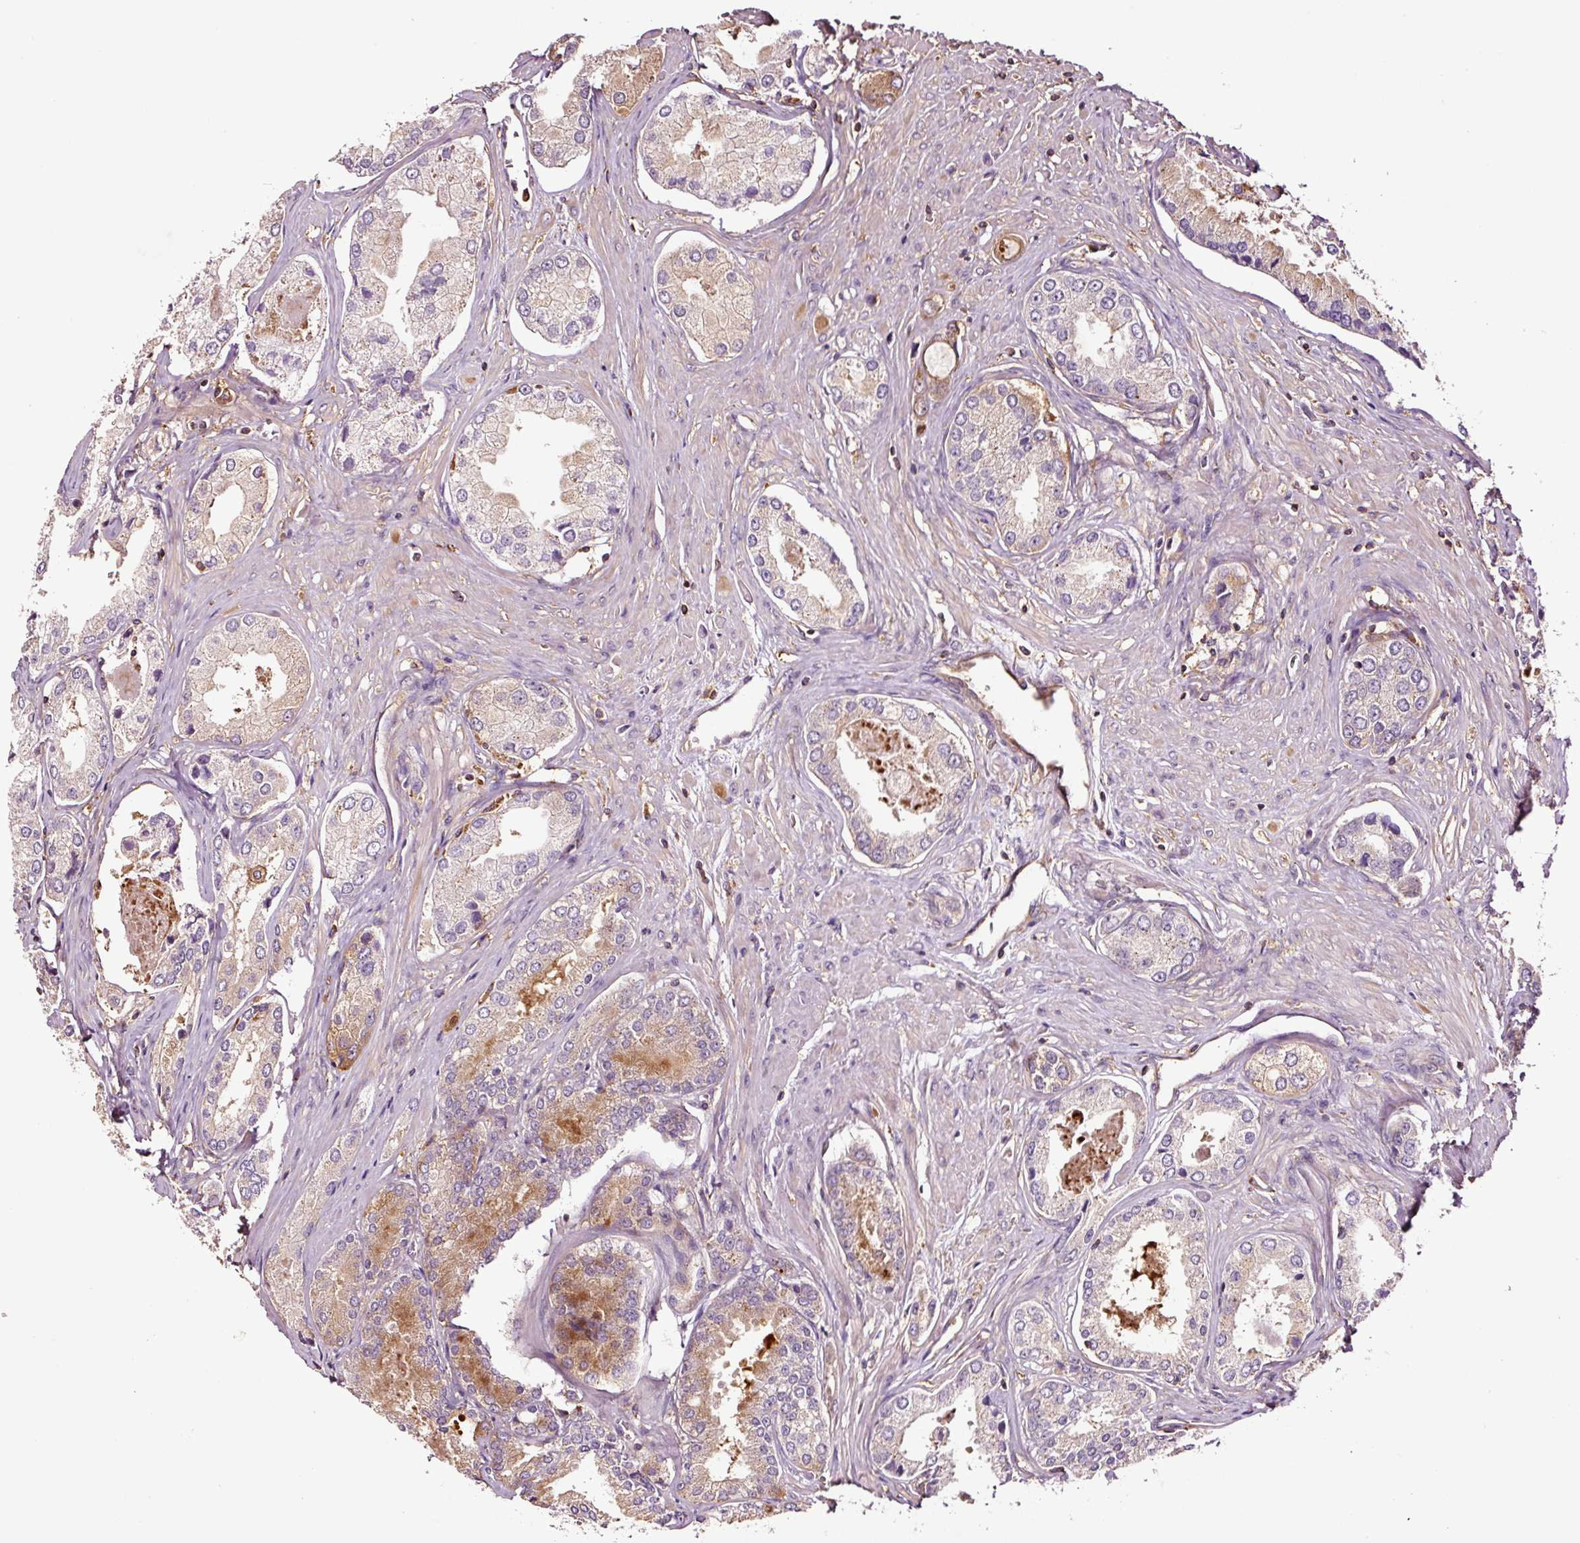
{"staining": {"intensity": "weak", "quantity": "<25%", "location": "cytoplasmic/membranous"}, "tissue": "prostate cancer", "cell_type": "Tumor cells", "image_type": "cancer", "snomed": [{"axis": "morphology", "description": "Adenocarcinoma, Low grade"}, {"axis": "topography", "description": "Prostate"}], "caption": "This micrograph is of prostate cancer (low-grade adenocarcinoma) stained with immunohistochemistry to label a protein in brown with the nuclei are counter-stained blue. There is no expression in tumor cells.", "gene": "METAP1", "patient": {"sex": "male", "age": 68}}